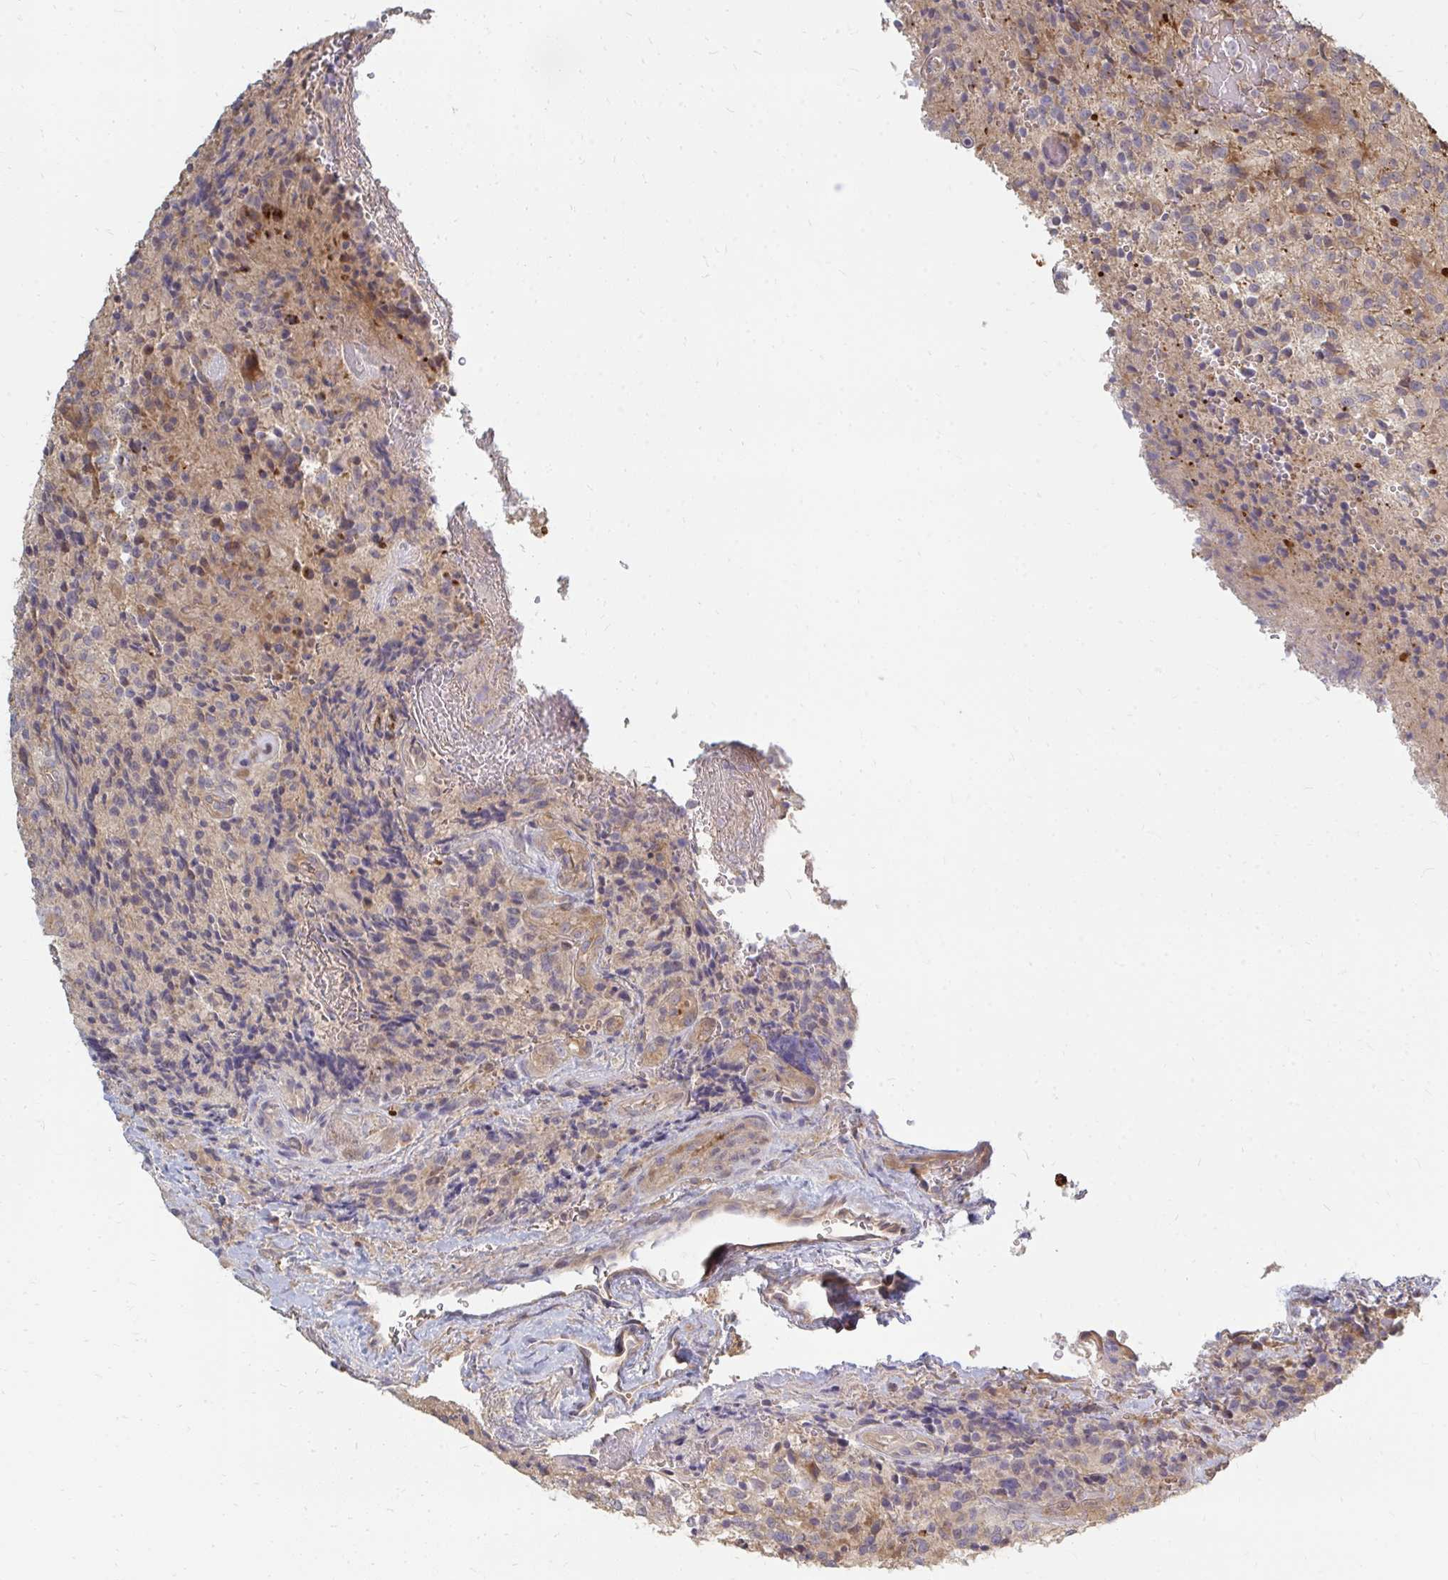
{"staining": {"intensity": "negative", "quantity": "none", "location": "none"}, "tissue": "glioma", "cell_type": "Tumor cells", "image_type": "cancer", "snomed": [{"axis": "morphology", "description": "Normal tissue, NOS"}, {"axis": "morphology", "description": "Glioma, malignant, High grade"}, {"axis": "topography", "description": "Cerebral cortex"}], "caption": "A micrograph of malignant glioma (high-grade) stained for a protein shows no brown staining in tumor cells.", "gene": "ZNF285", "patient": {"sex": "male", "age": 56}}